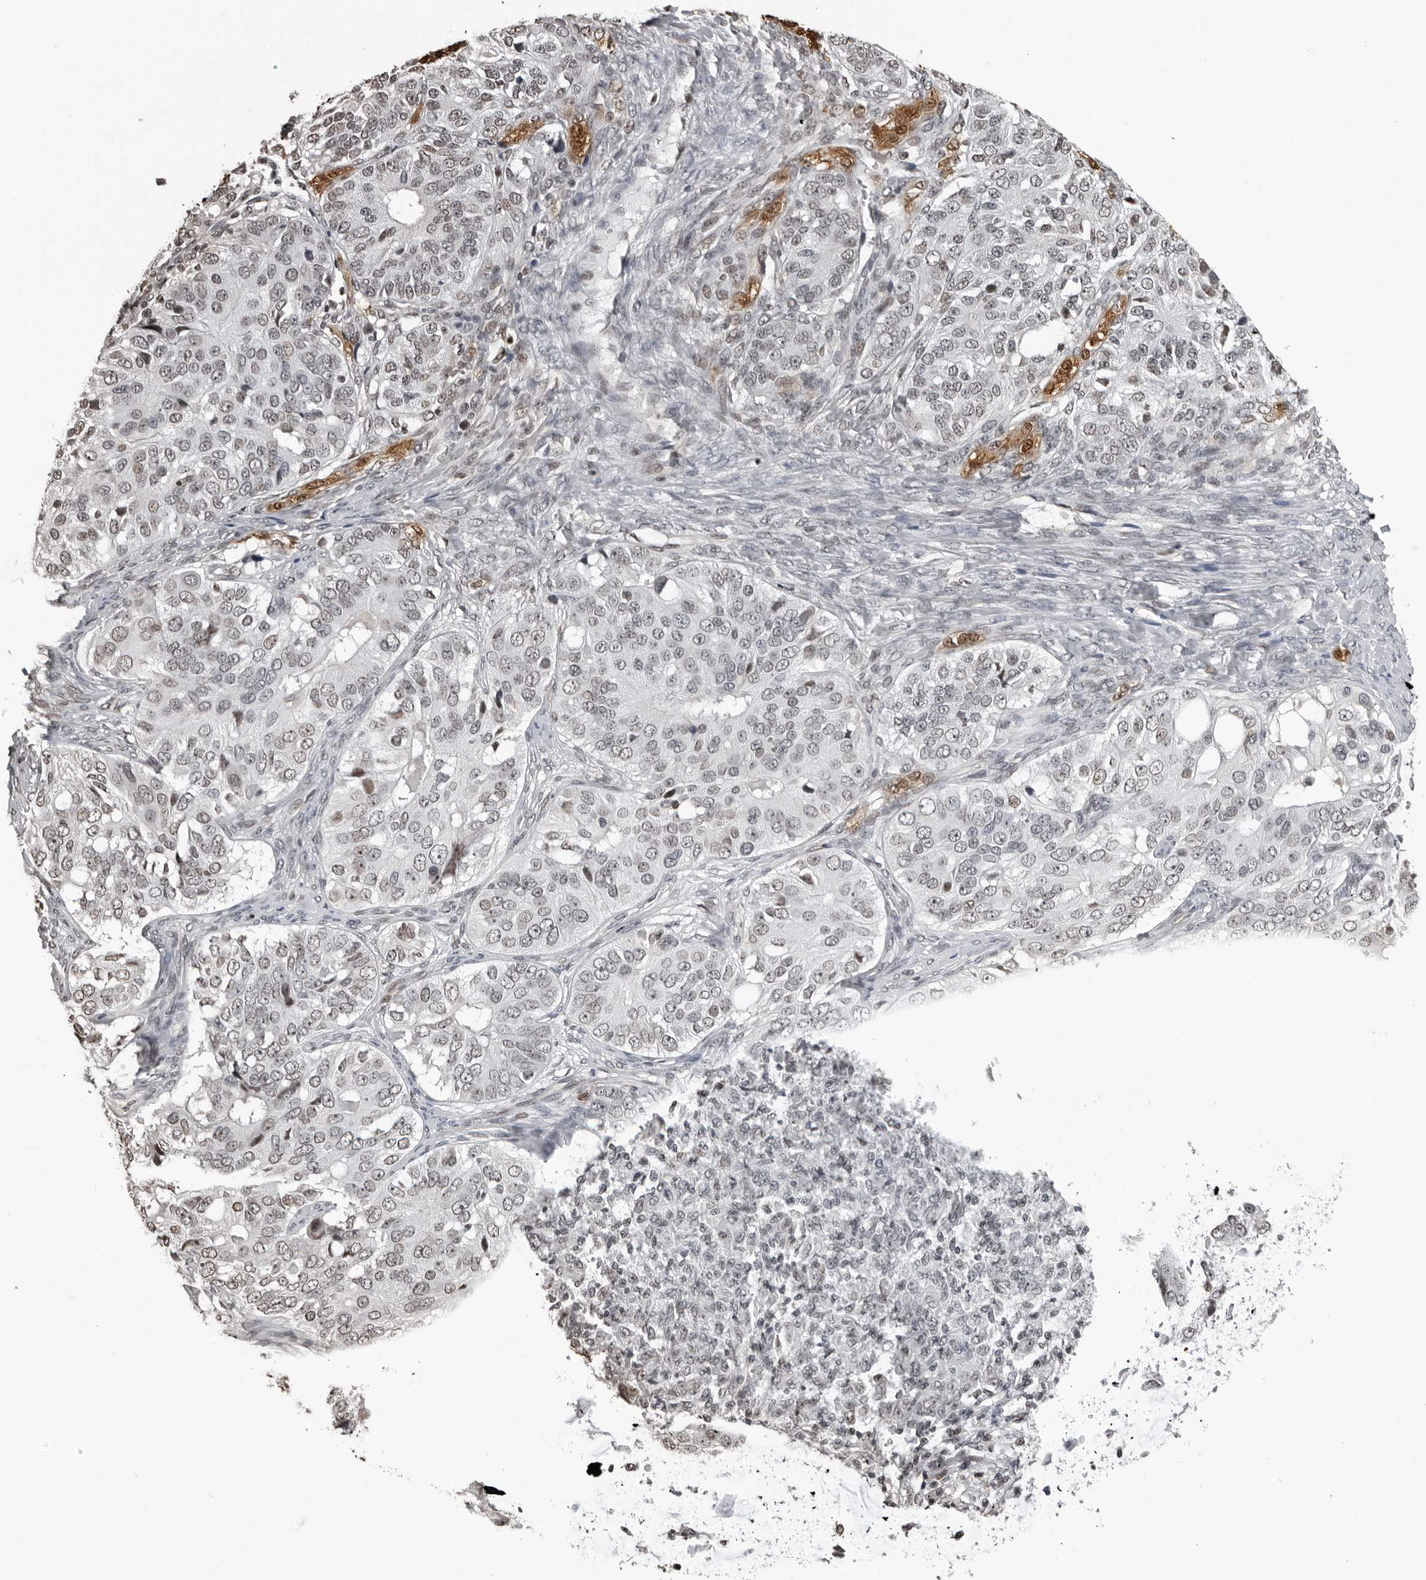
{"staining": {"intensity": "moderate", "quantity": "<25%", "location": "cytoplasmic/membranous,nuclear"}, "tissue": "ovarian cancer", "cell_type": "Tumor cells", "image_type": "cancer", "snomed": [{"axis": "morphology", "description": "Carcinoma, endometroid"}, {"axis": "topography", "description": "Ovary"}], "caption": "Protein expression analysis of human endometroid carcinoma (ovarian) reveals moderate cytoplasmic/membranous and nuclear staining in about <25% of tumor cells.", "gene": "ORC1", "patient": {"sex": "female", "age": 51}}